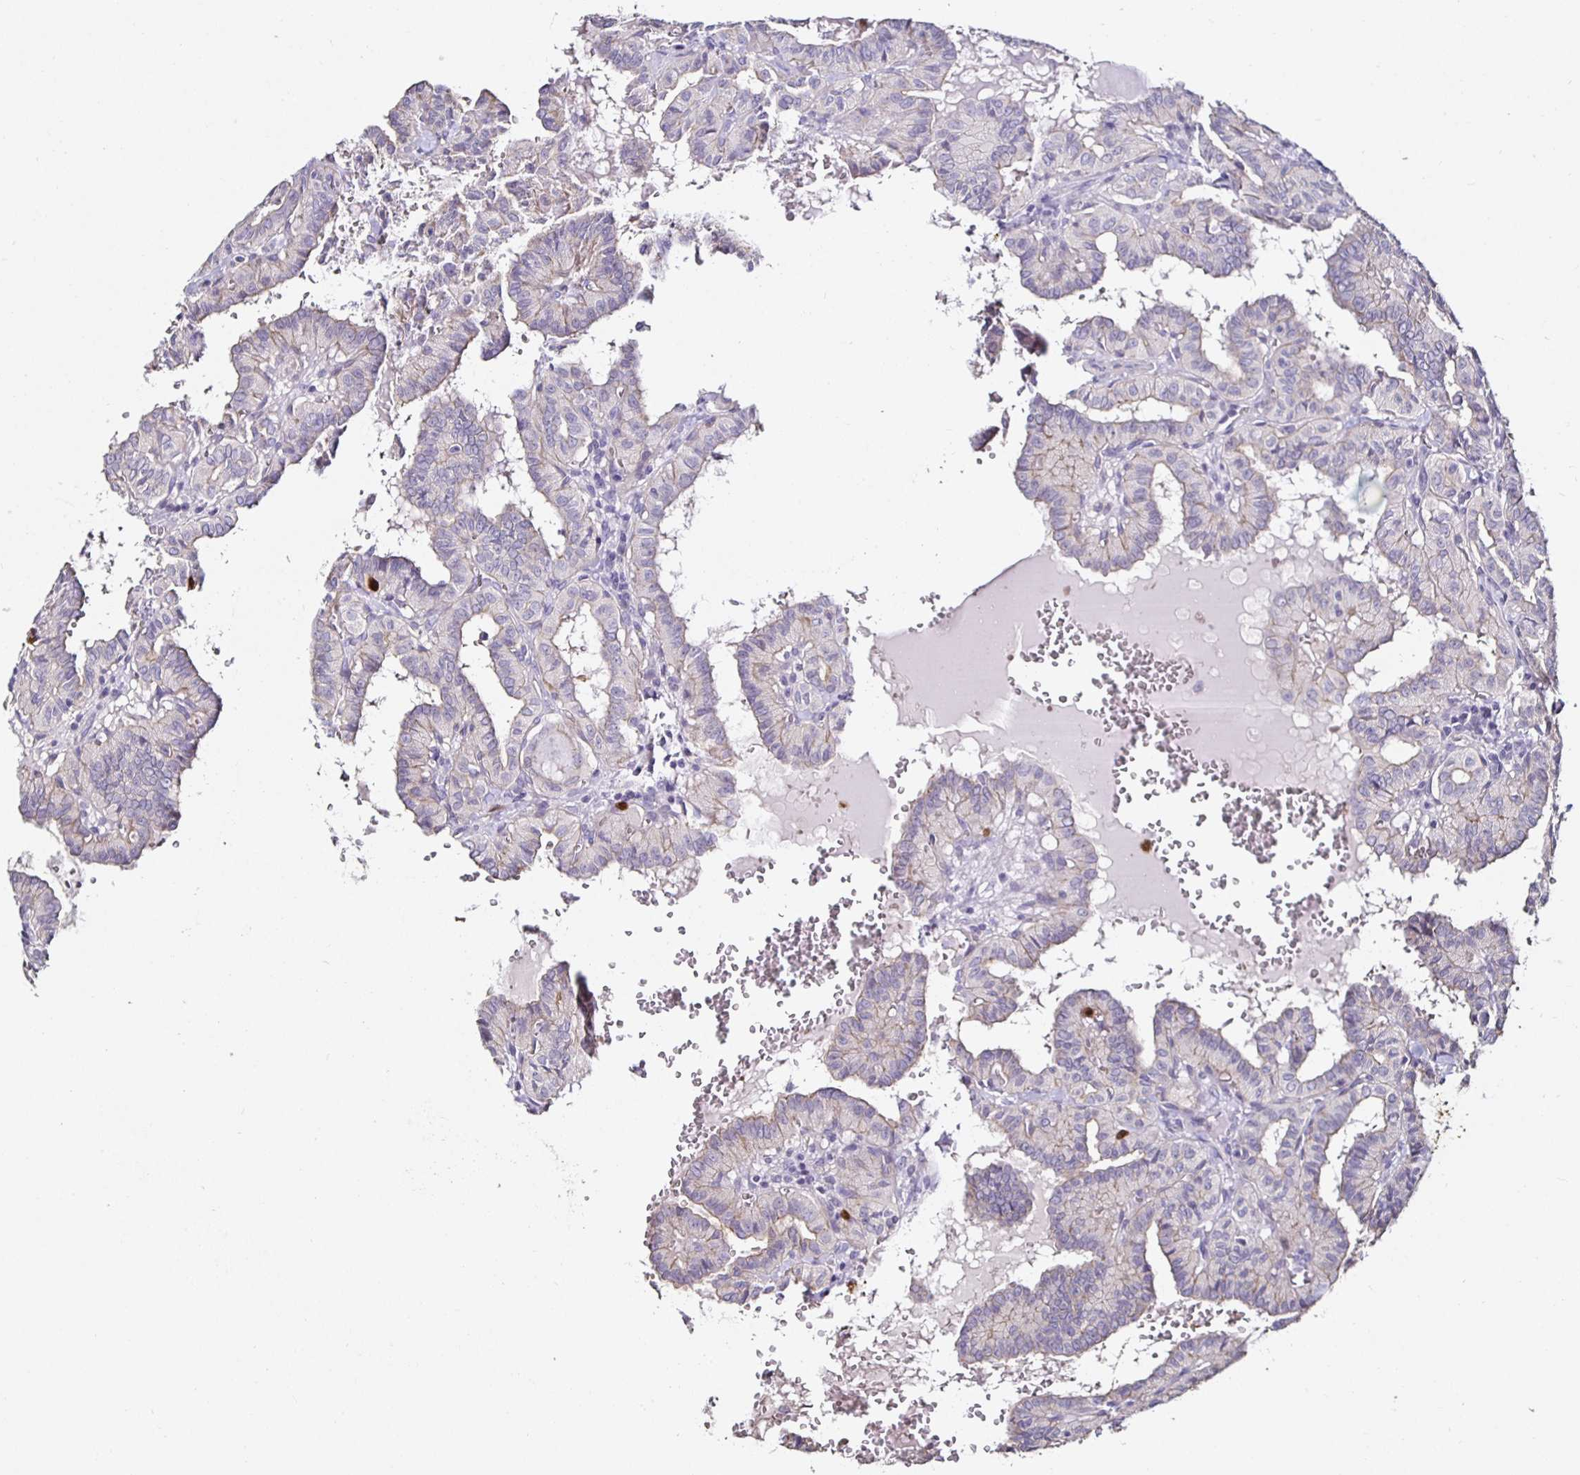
{"staining": {"intensity": "negative", "quantity": "none", "location": "none"}, "tissue": "thyroid cancer", "cell_type": "Tumor cells", "image_type": "cancer", "snomed": [{"axis": "morphology", "description": "Papillary adenocarcinoma, NOS"}, {"axis": "topography", "description": "Thyroid gland"}], "caption": "Tumor cells are negative for brown protein staining in thyroid papillary adenocarcinoma.", "gene": "TLR4", "patient": {"sex": "female", "age": 21}}